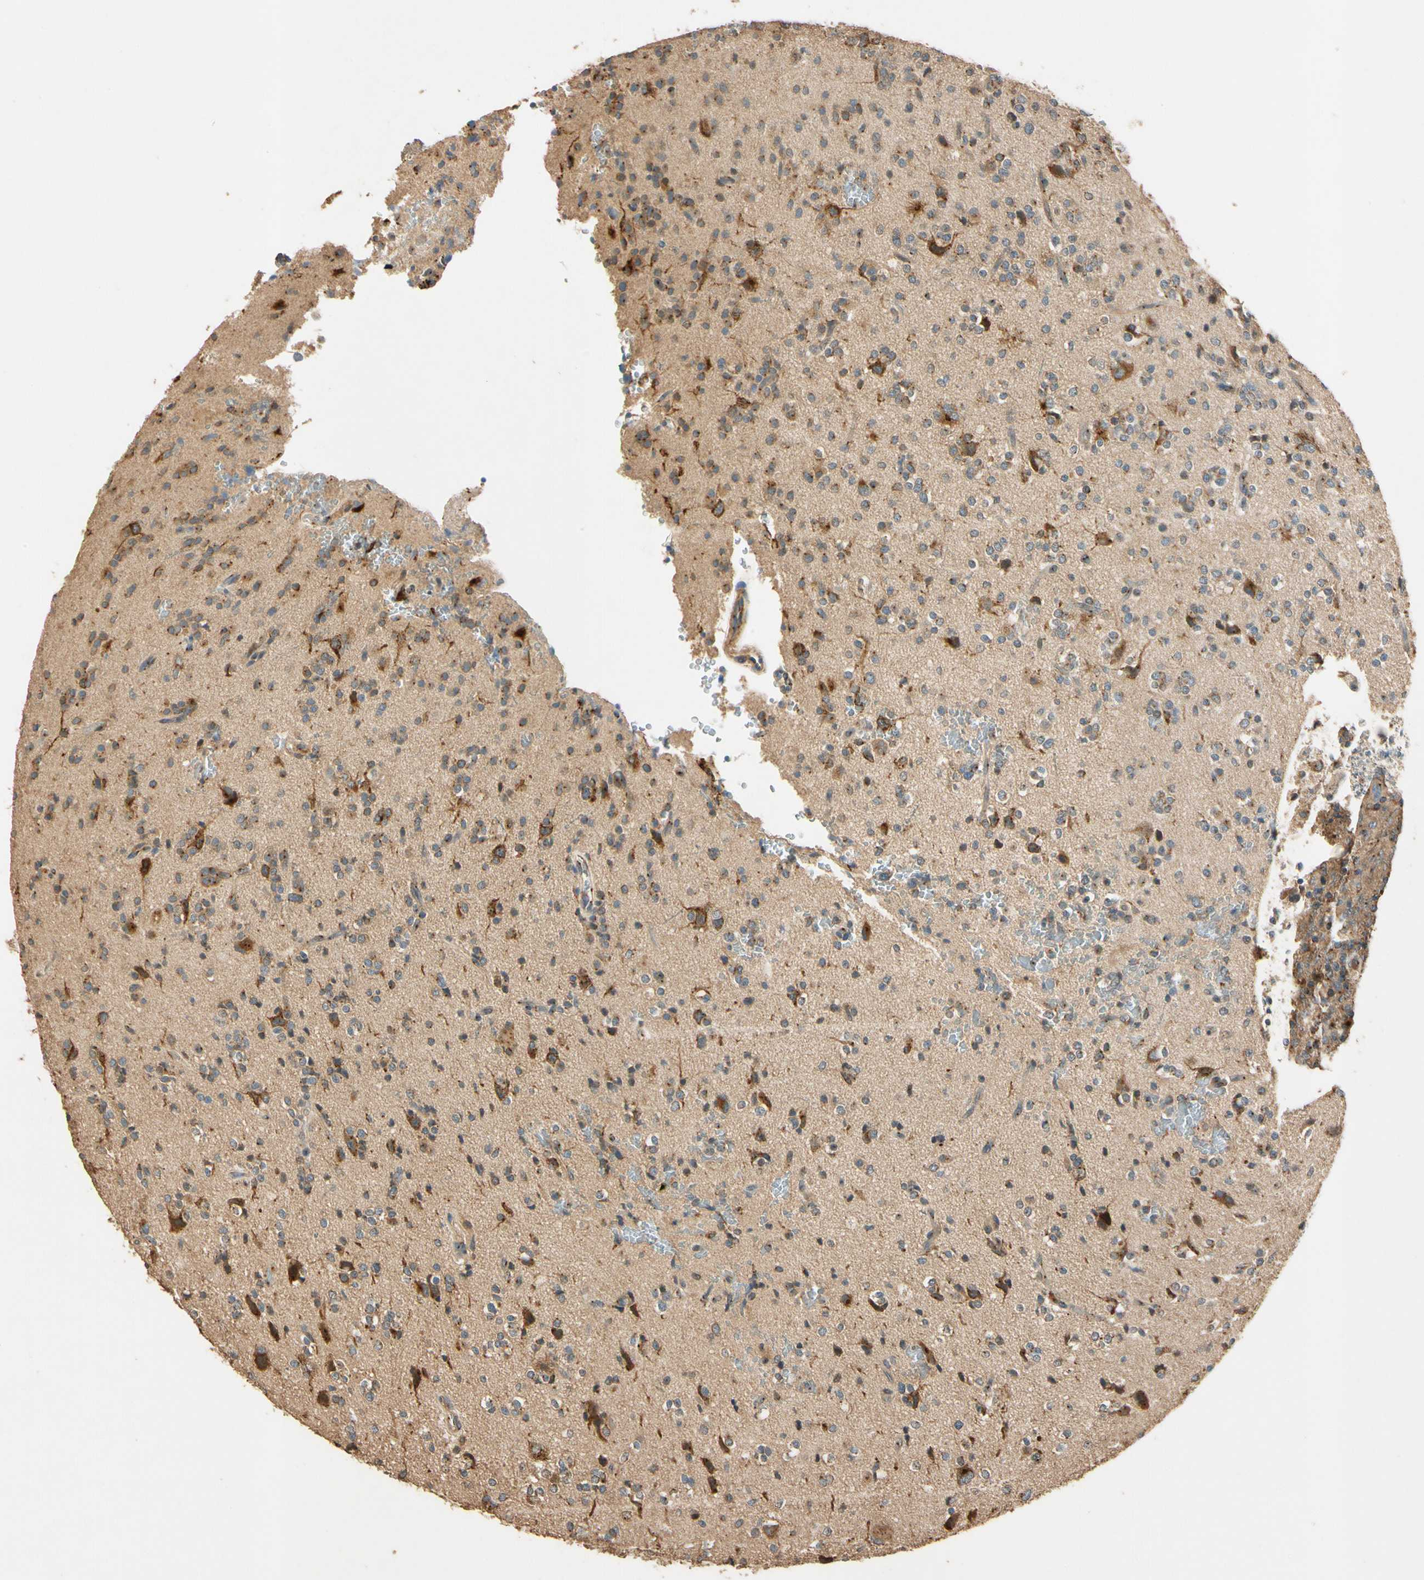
{"staining": {"intensity": "moderate", "quantity": "25%-75%", "location": "cytoplasmic/membranous"}, "tissue": "glioma", "cell_type": "Tumor cells", "image_type": "cancer", "snomed": [{"axis": "morphology", "description": "Glioma, malignant, High grade"}, {"axis": "topography", "description": "Brain"}], "caption": "IHC image of human malignant high-grade glioma stained for a protein (brown), which exhibits medium levels of moderate cytoplasmic/membranous staining in approximately 25%-75% of tumor cells.", "gene": "AKAP9", "patient": {"sex": "male", "age": 47}}